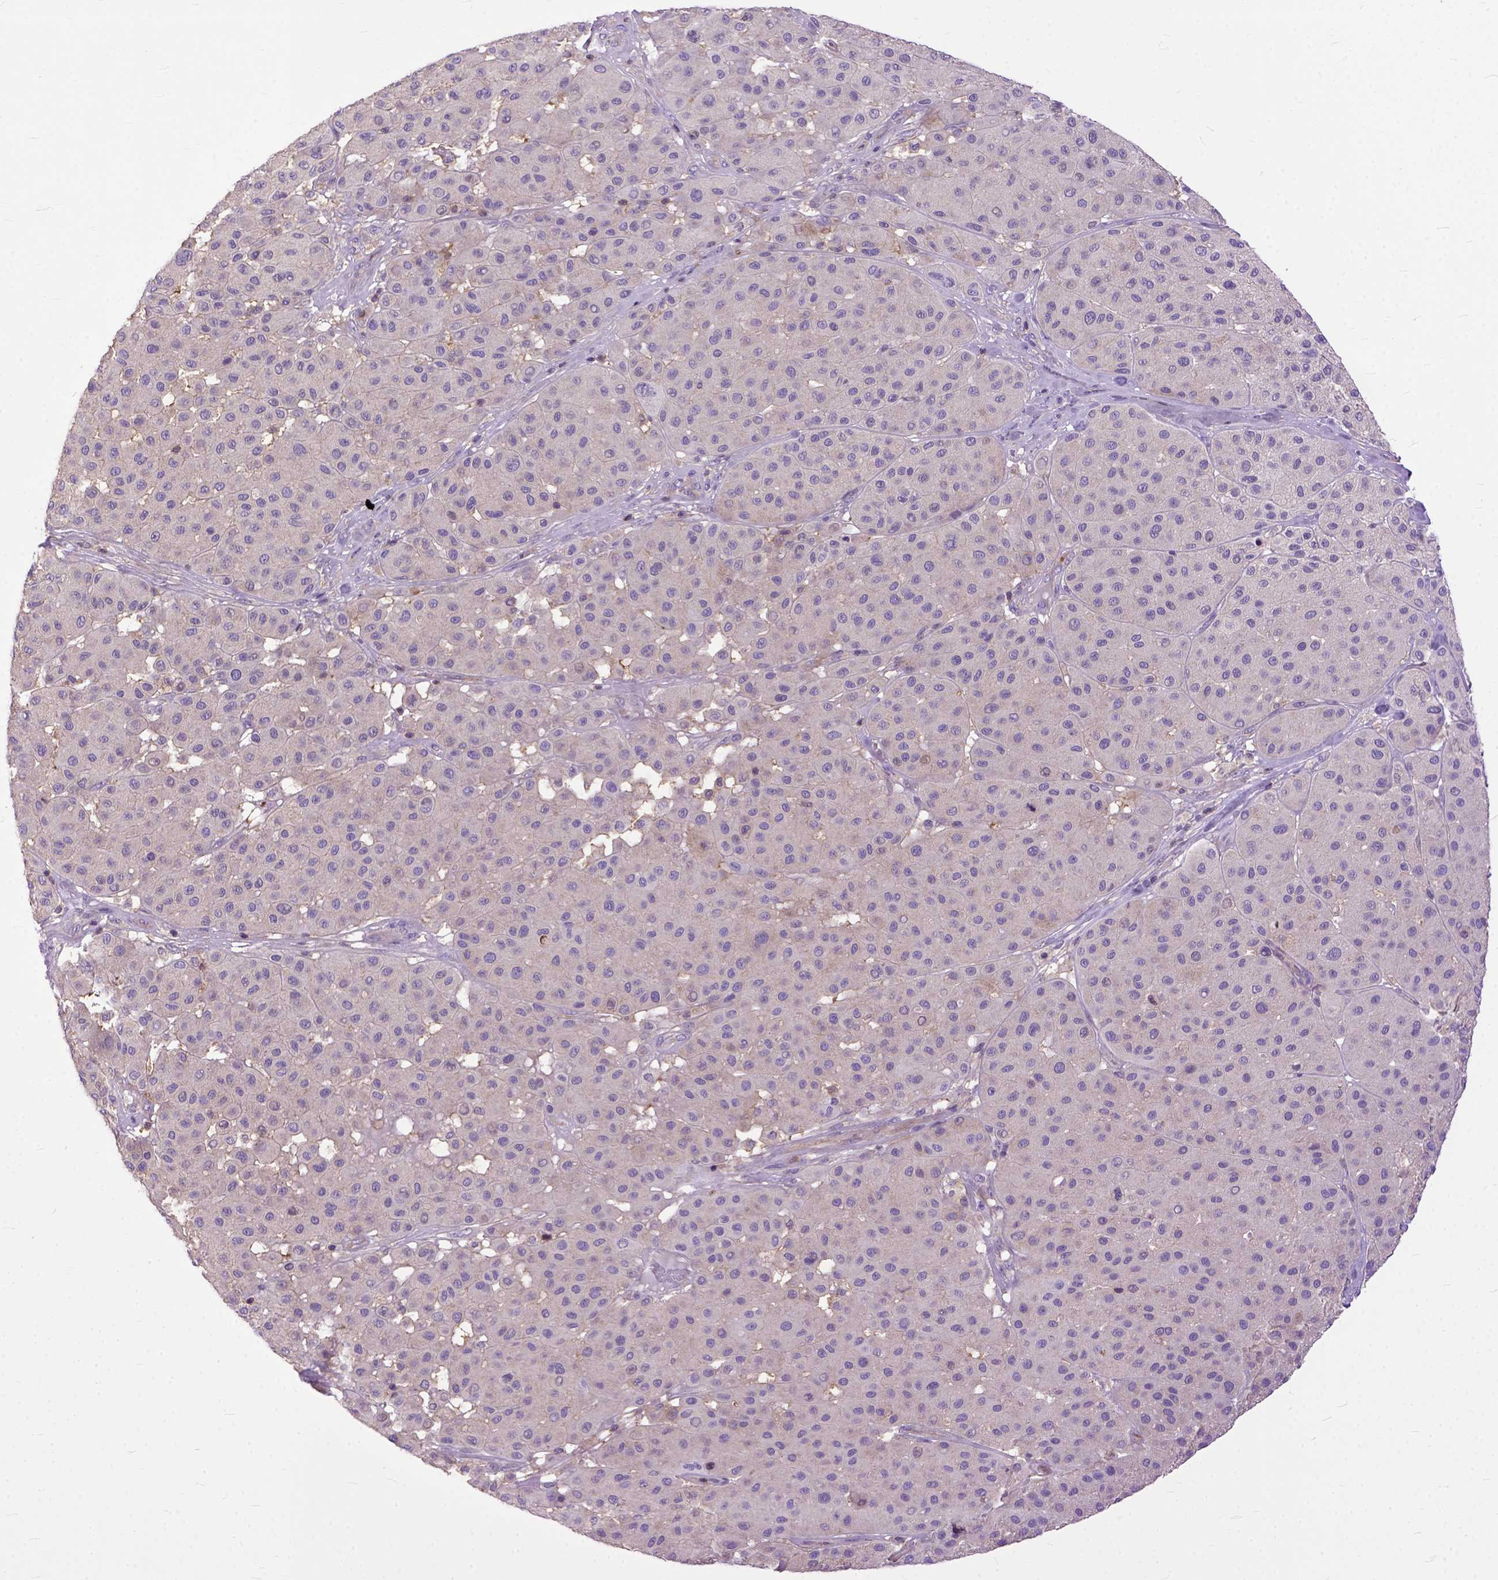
{"staining": {"intensity": "weak", "quantity": "<25%", "location": "cytoplasmic/membranous"}, "tissue": "melanoma", "cell_type": "Tumor cells", "image_type": "cancer", "snomed": [{"axis": "morphology", "description": "Malignant melanoma, Metastatic site"}, {"axis": "topography", "description": "Smooth muscle"}], "caption": "Histopathology image shows no protein positivity in tumor cells of malignant melanoma (metastatic site) tissue. The staining was performed using DAB (3,3'-diaminobenzidine) to visualize the protein expression in brown, while the nuclei were stained in blue with hematoxylin (Magnification: 20x).", "gene": "NAMPT", "patient": {"sex": "male", "age": 41}}